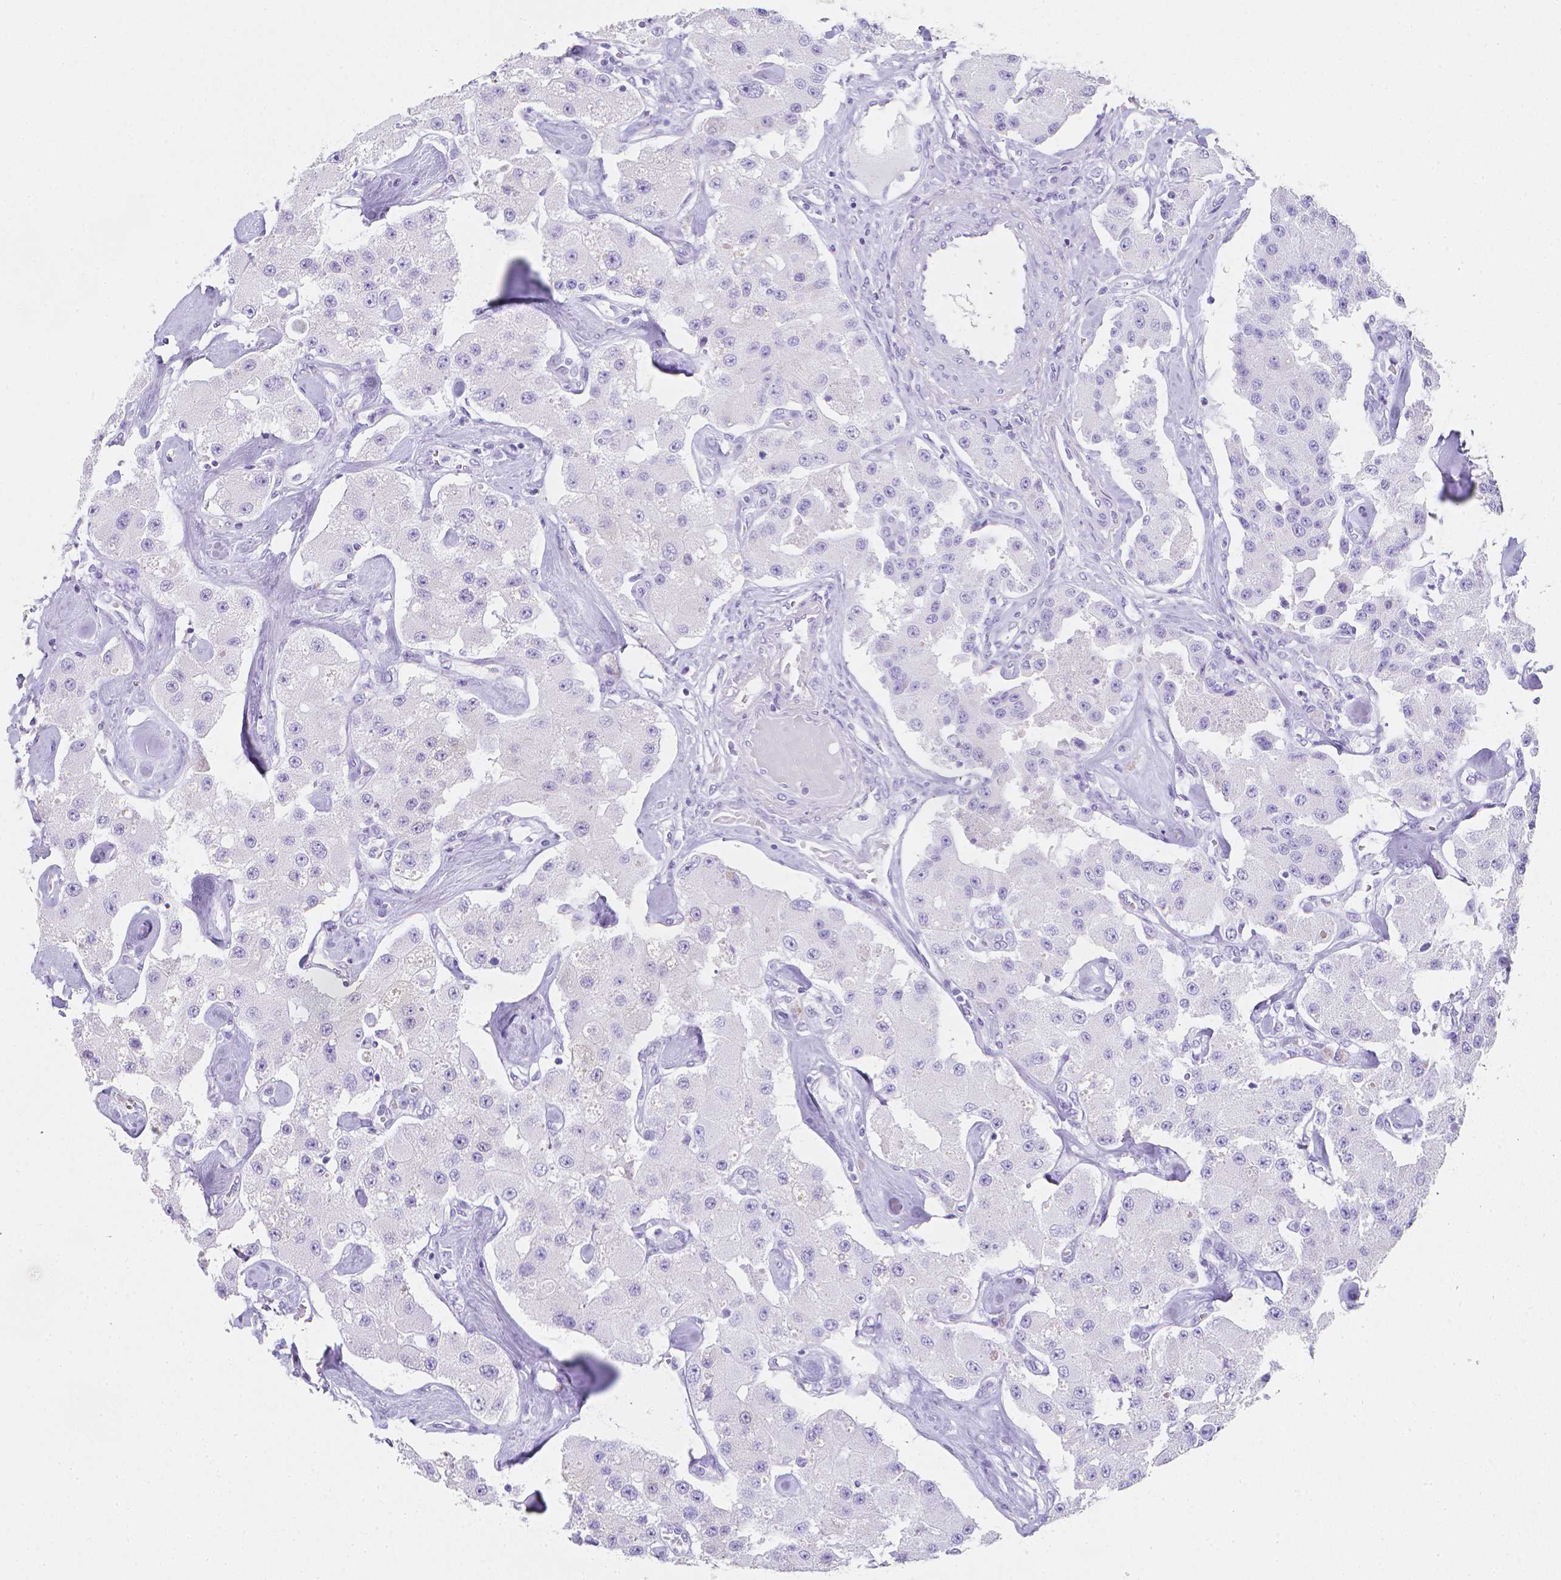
{"staining": {"intensity": "negative", "quantity": "none", "location": "none"}, "tissue": "carcinoid", "cell_type": "Tumor cells", "image_type": "cancer", "snomed": [{"axis": "morphology", "description": "Carcinoid, malignant, NOS"}, {"axis": "topography", "description": "Pancreas"}], "caption": "This micrograph is of malignant carcinoid stained with IHC to label a protein in brown with the nuclei are counter-stained blue. There is no positivity in tumor cells. (Stains: DAB (3,3'-diaminobenzidine) immunohistochemistry (IHC) with hematoxylin counter stain, Microscopy: brightfield microscopy at high magnification).", "gene": "LGALS4", "patient": {"sex": "male", "age": 41}}